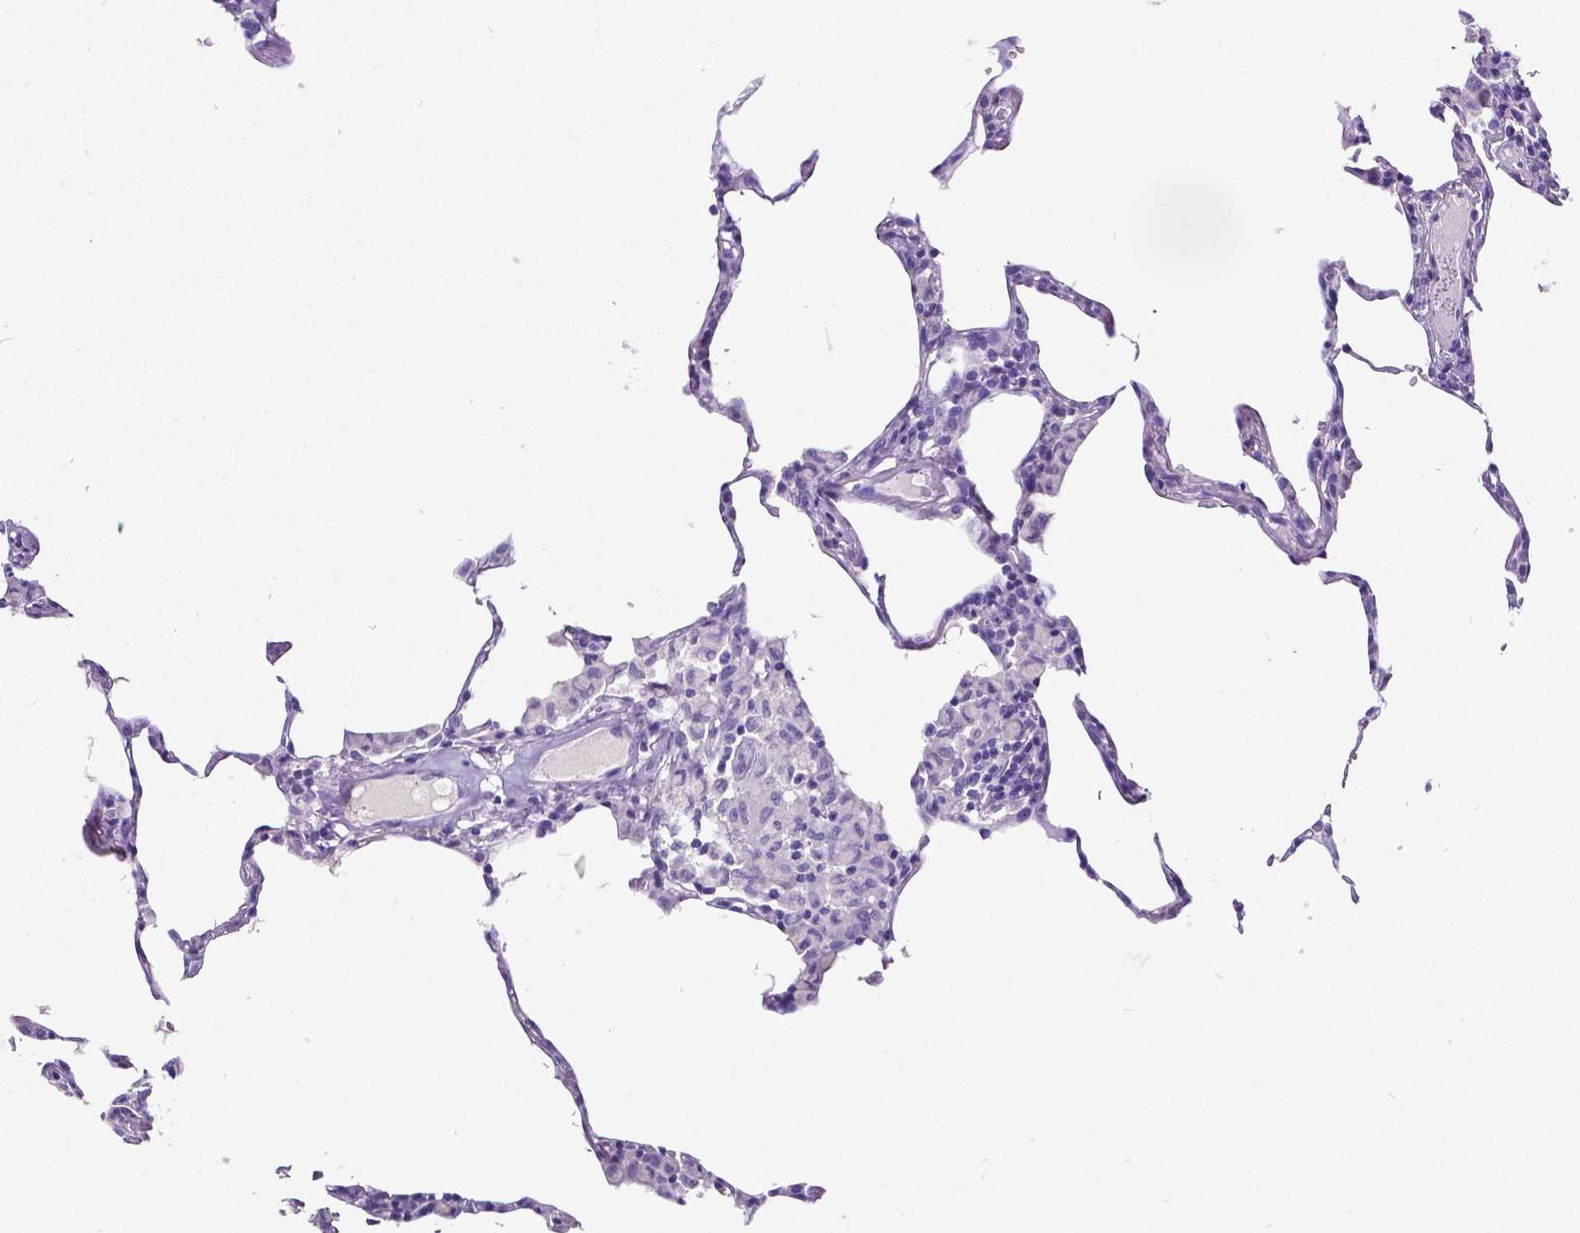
{"staining": {"intensity": "negative", "quantity": "none", "location": "none"}, "tissue": "lung", "cell_type": "Alveolar cells", "image_type": "normal", "snomed": [{"axis": "morphology", "description": "Normal tissue, NOS"}, {"axis": "topography", "description": "Lung"}], "caption": "Immunohistochemistry image of normal lung stained for a protein (brown), which displays no positivity in alveolar cells. The staining is performed using DAB brown chromogen with nuclei counter-stained in using hematoxylin.", "gene": "SATB2", "patient": {"sex": "female", "age": 57}}